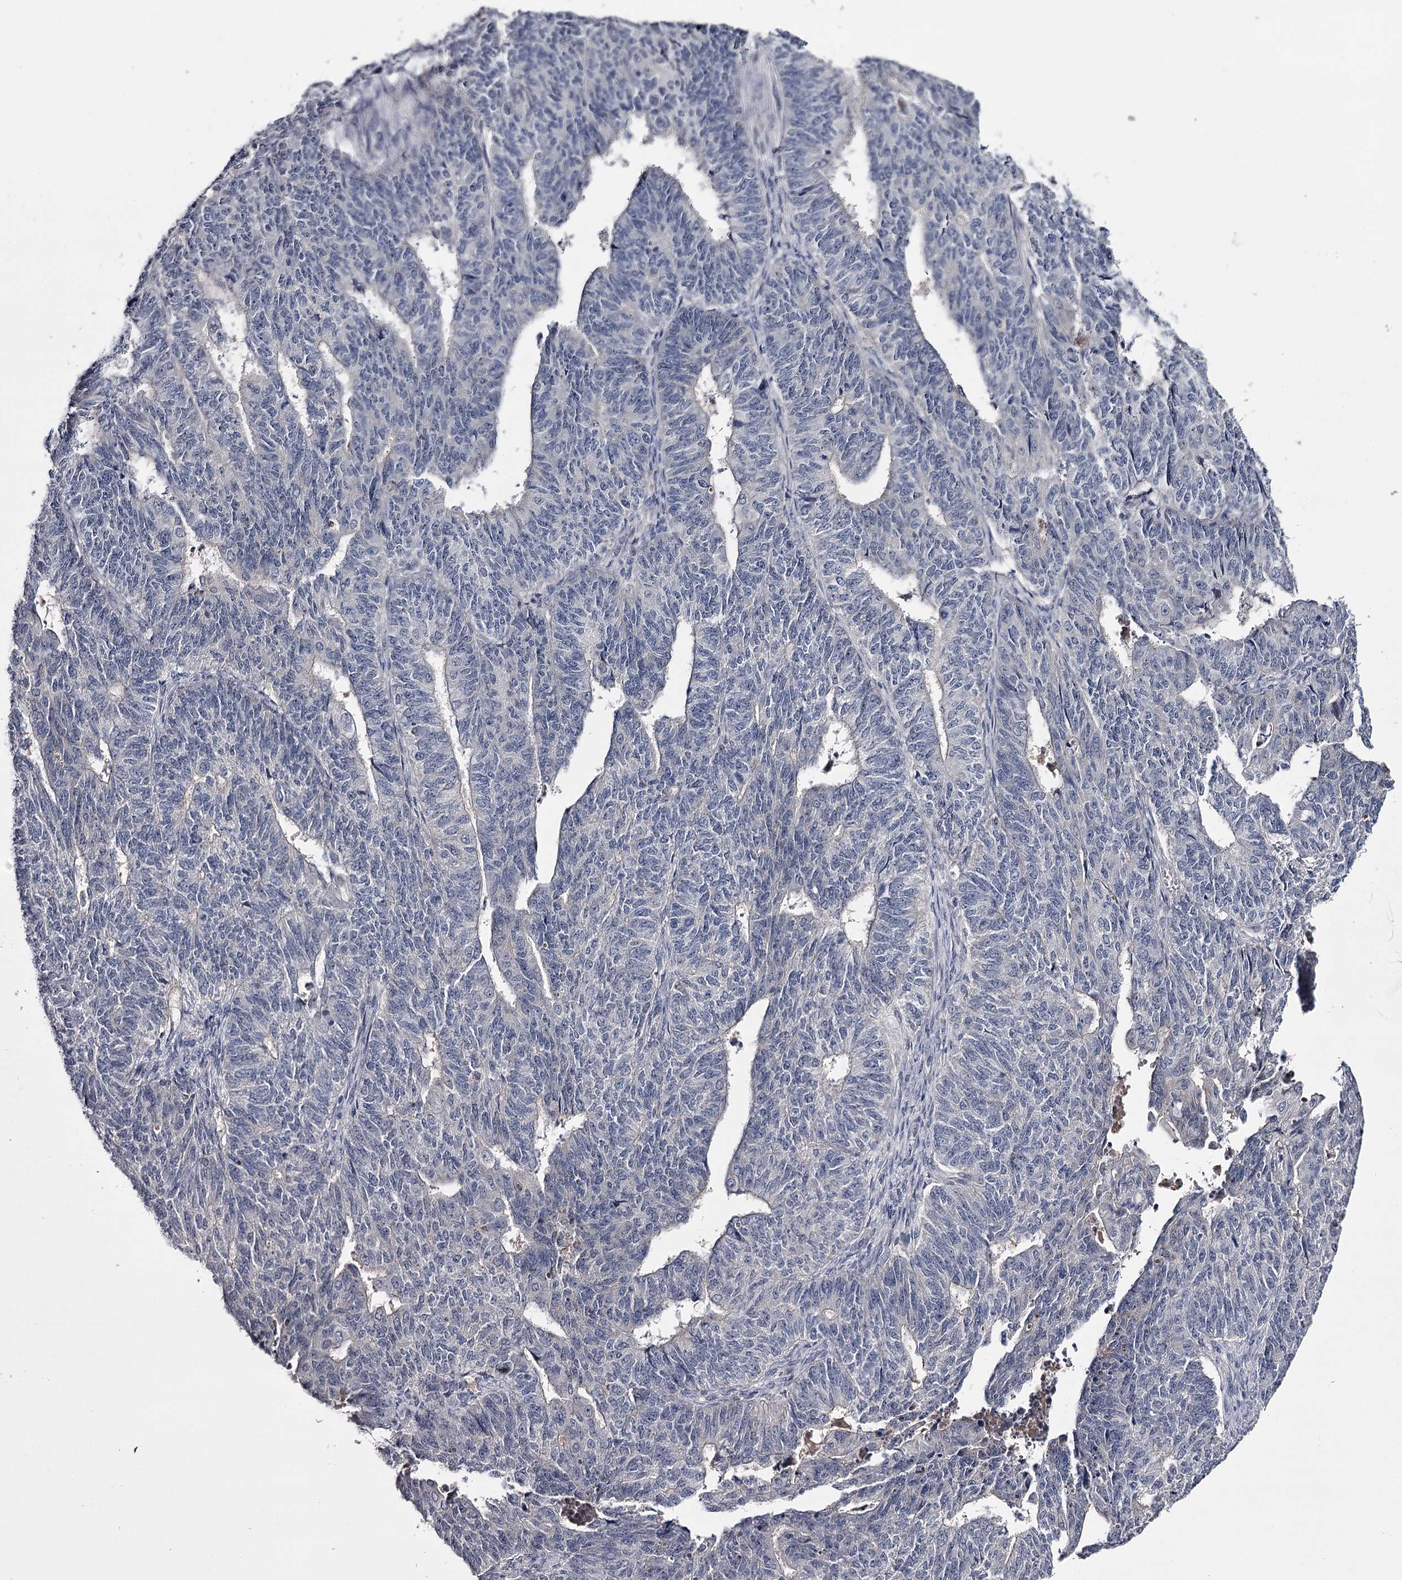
{"staining": {"intensity": "negative", "quantity": "none", "location": "none"}, "tissue": "endometrial cancer", "cell_type": "Tumor cells", "image_type": "cancer", "snomed": [{"axis": "morphology", "description": "Adenocarcinoma, NOS"}, {"axis": "topography", "description": "Endometrium"}], "caption": "Immunohistochemical staining of adenocarcinoma (endometrial) shows no significant expression in tumor cells.", "gene": "FDXACB1", "patient": {"sex": "female", "age": 32}}